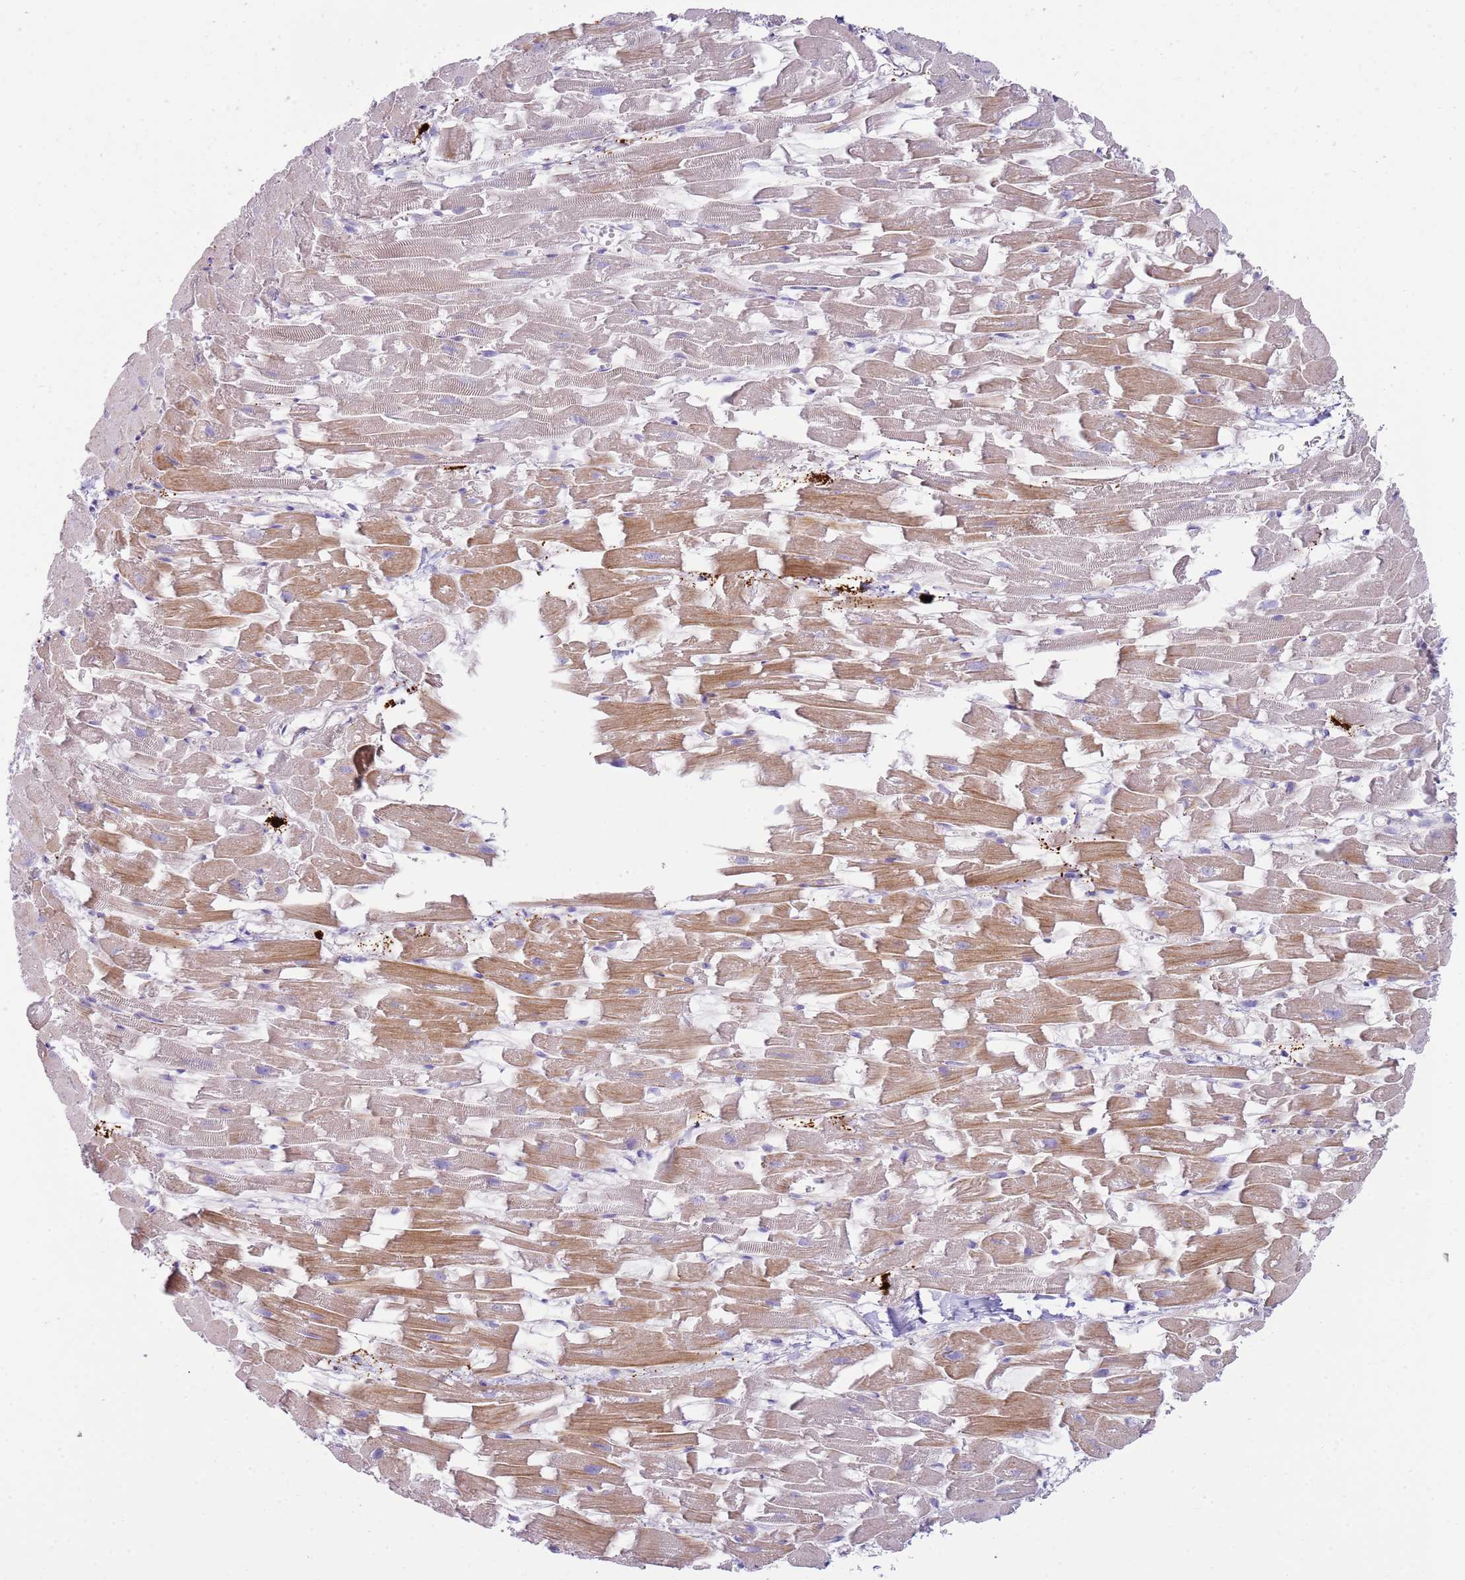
{"staining": {"intensity": "moderate", "quantity": ">75%", "location": "cytoplasmic/membranous"}, "tissue": "heart muscle", "cell_type": "Cardiomyocytes", "image_type": "normal", "snomed": [{"axis": "morphology", "description": "Normal tissue, NOS"}, {"axis": "topography", "description": "Heart"}], "caption": "Protein staining by IHC shows moderate cytoplasmic/membranous expression in approximately >75% of cardiomyocytes in unremarkable heart muscle.", "gene": "FPR1", "patient": {"sex": "female", "age": 64}}